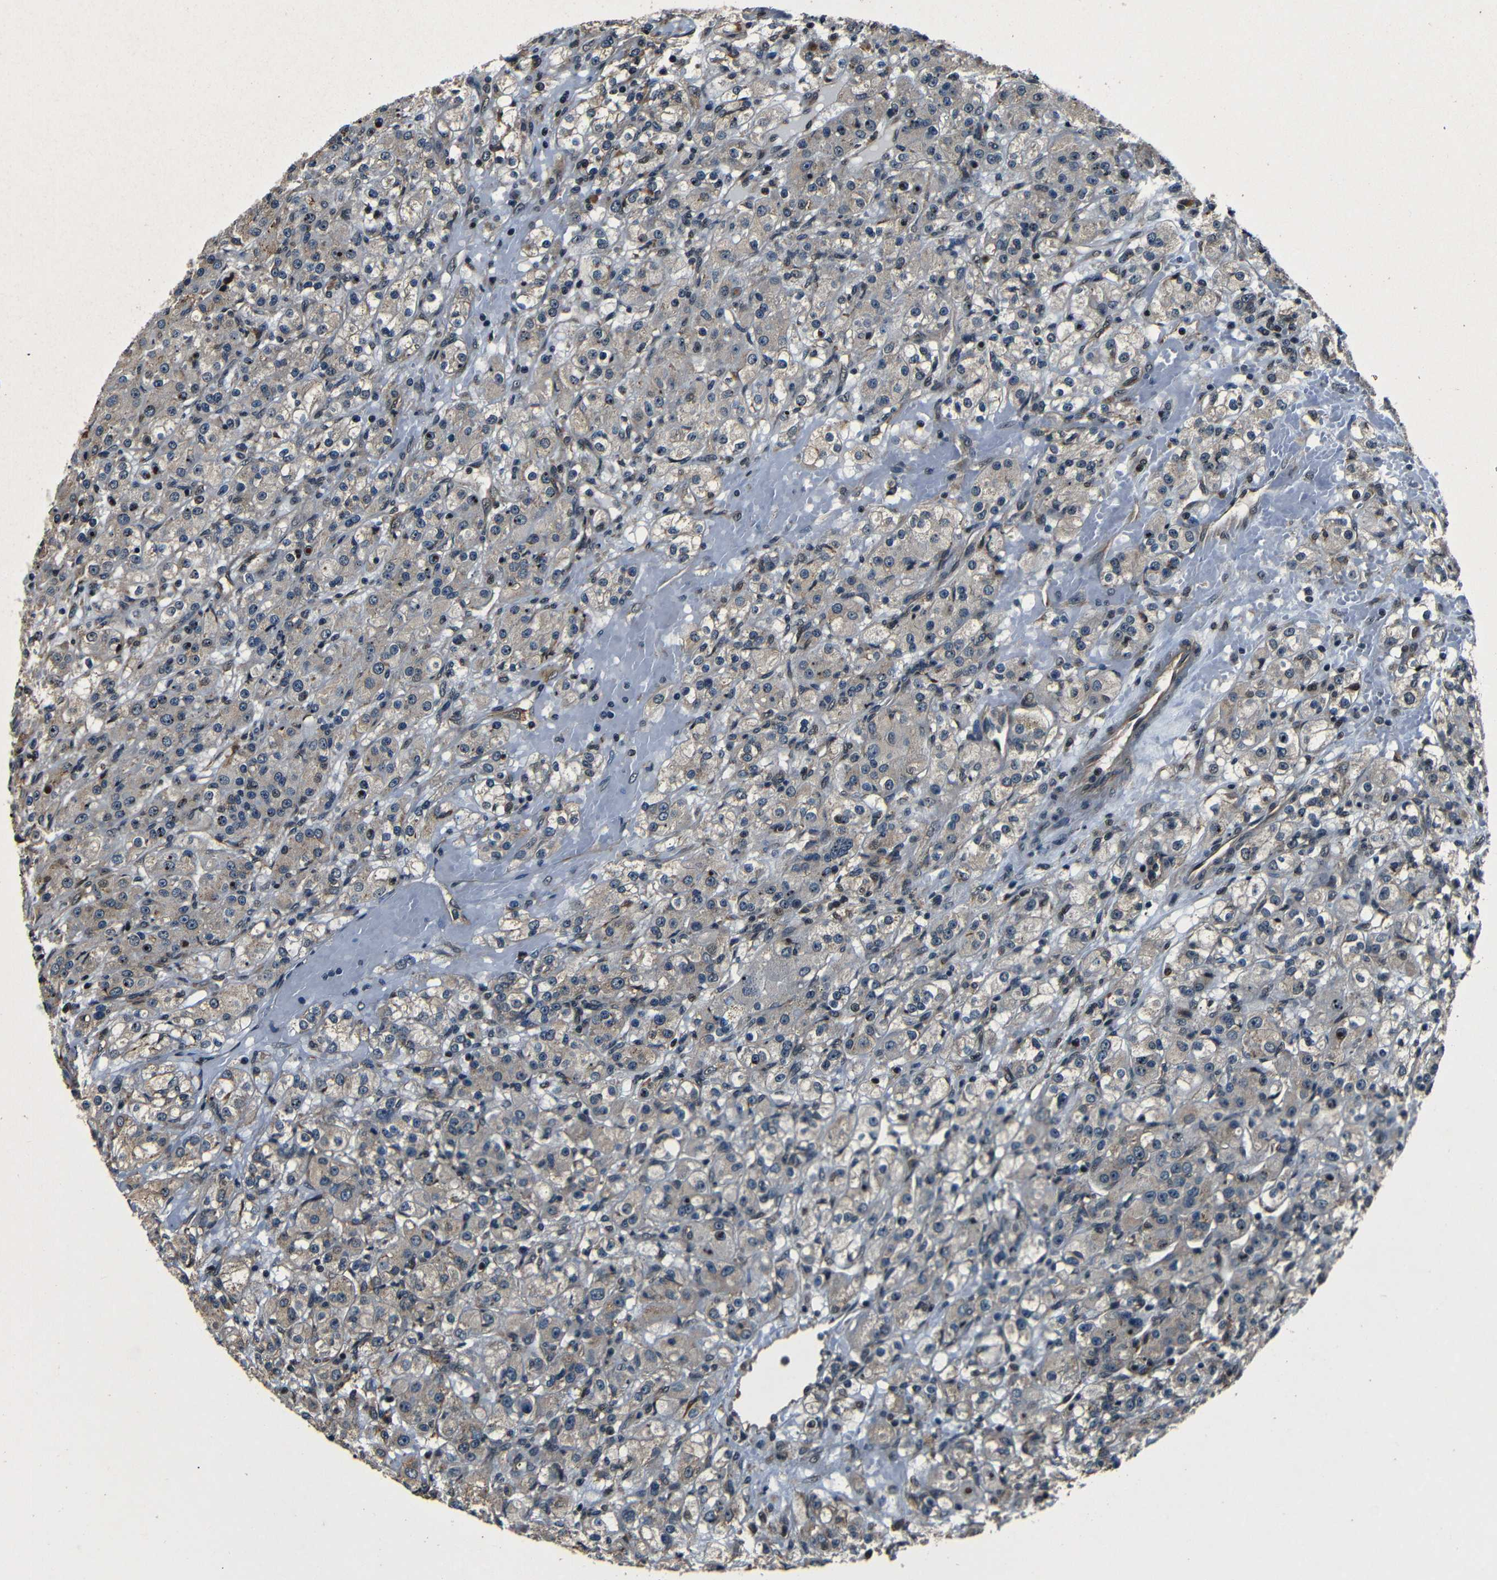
{"staining": {"intensity": "weak", "quantity": ">75%", "location": "cytoplasmic/membranous"}, "tissue": "renal cancer", "cell_type": "Tumor cells", "image_type": "cancer", "snomed": [{"axis": "morphology", "description": "Normal tissue, NOS"}, {"axis": "morphology", "description": "Adenocarcinoma, NOS"}, {"axis": "topography", "description": "Kidney"}], "caption": "This image exhibits renal cancer (adenocarcinoma) stained with IHC to label a protein in brown. The cytoplasmic/membranous of tumor cells show weak positivity for the protein. Nuclei are counter-stained blue.", "gene": "NCBP3", "patient": {"sex": "male", "age": 61}}